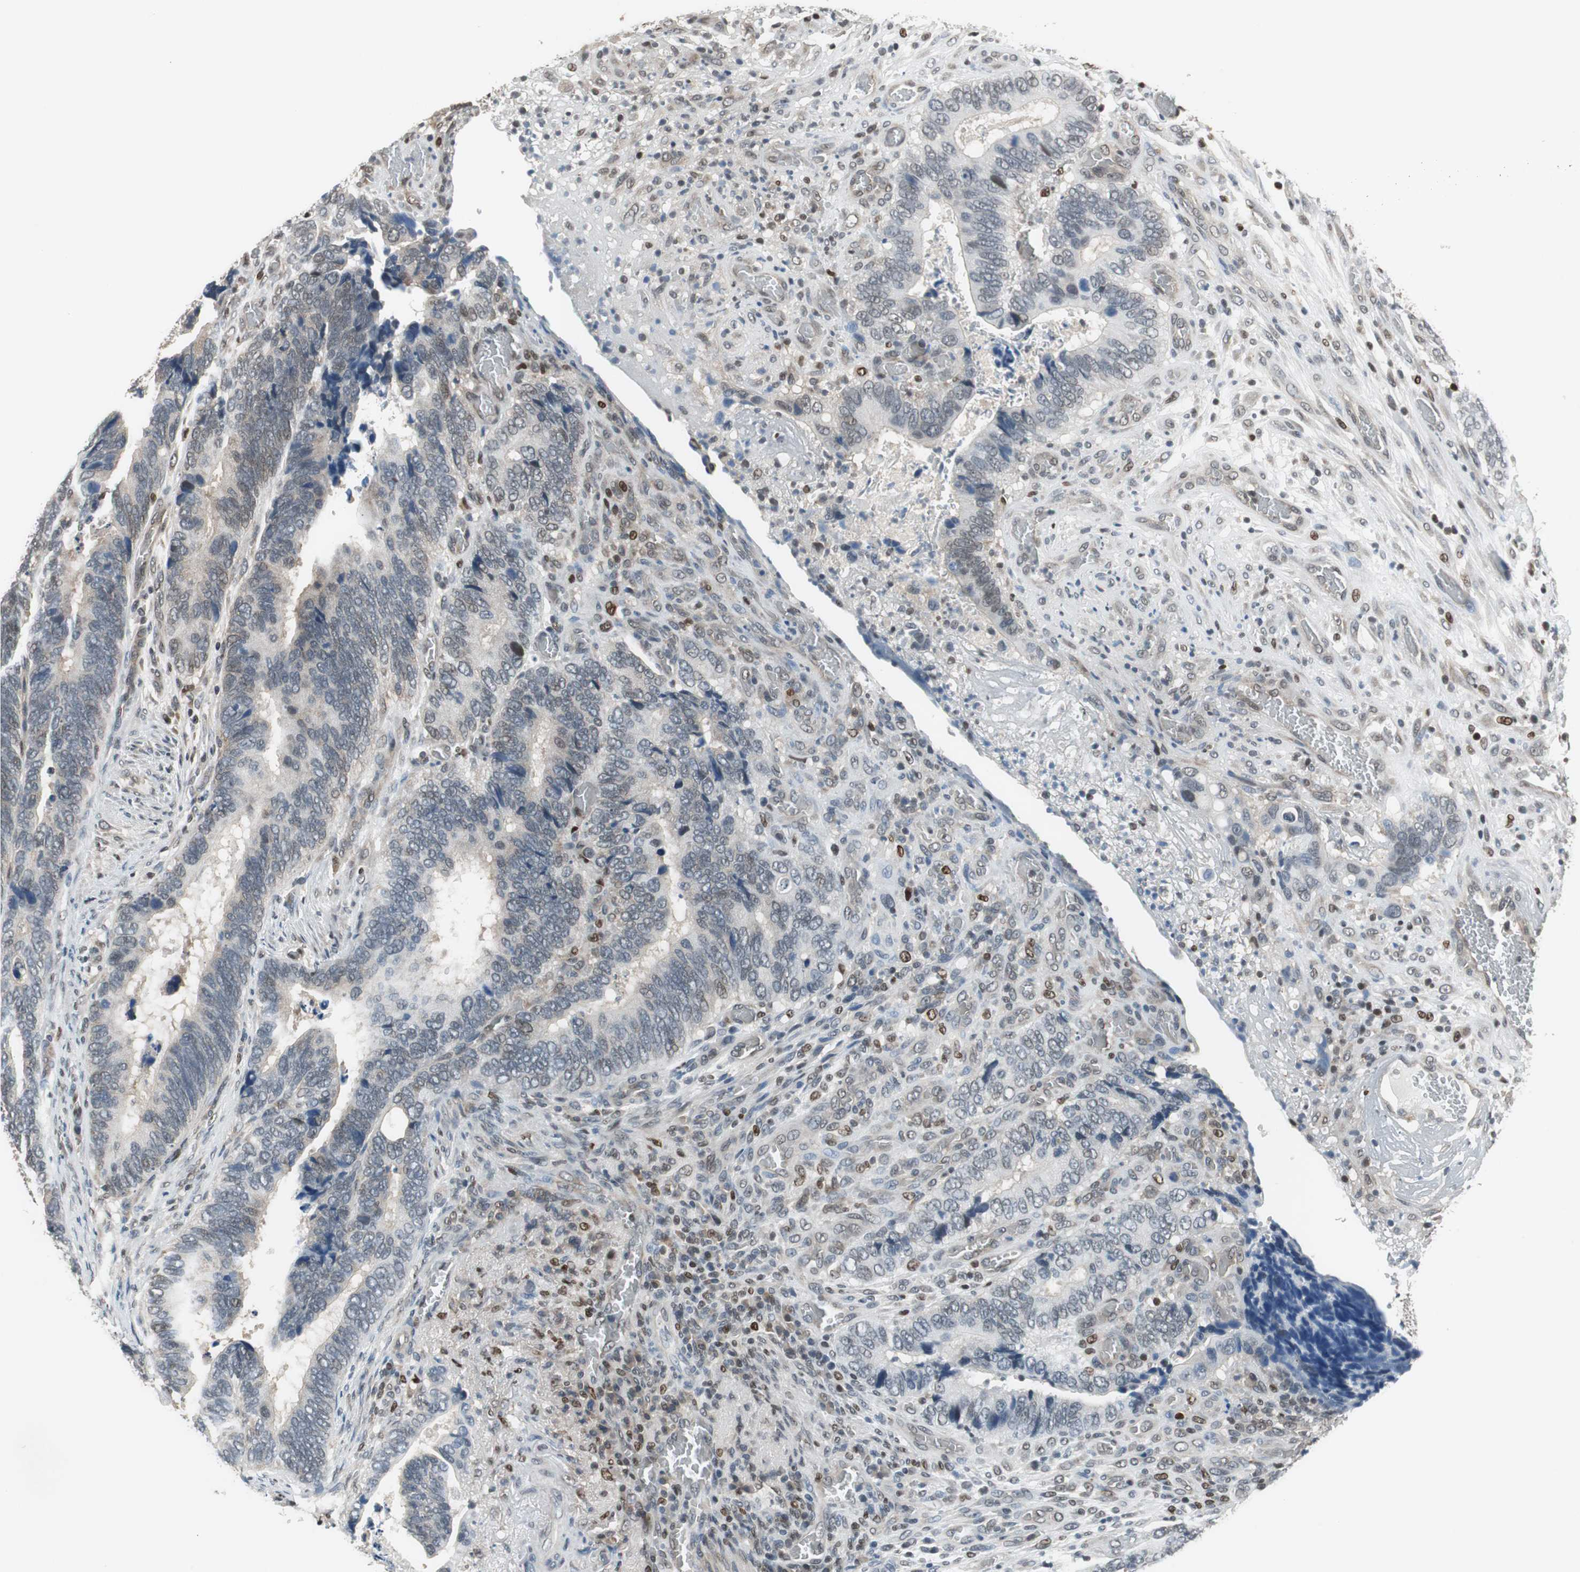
{"staining": {"intensity": "weak", "quantity": "<25%", "location": "cytoplasmic/membranous"}, "tissue": "colorectal cancer", "cell_type": "Tumor cells", "image_type": "cancer", "snomed": [{"axis": "morphology", "description": "Adenocarcinoma, NOS"}, {"axis": "topography", "description": "Colon"}], "caption": "Colorectal adenocarcinoma was stained to show a protein in brown. There is no significant staining in tumor cells.", "gene": "MAFB", "patient": {"sex": "male", "age": 72}}